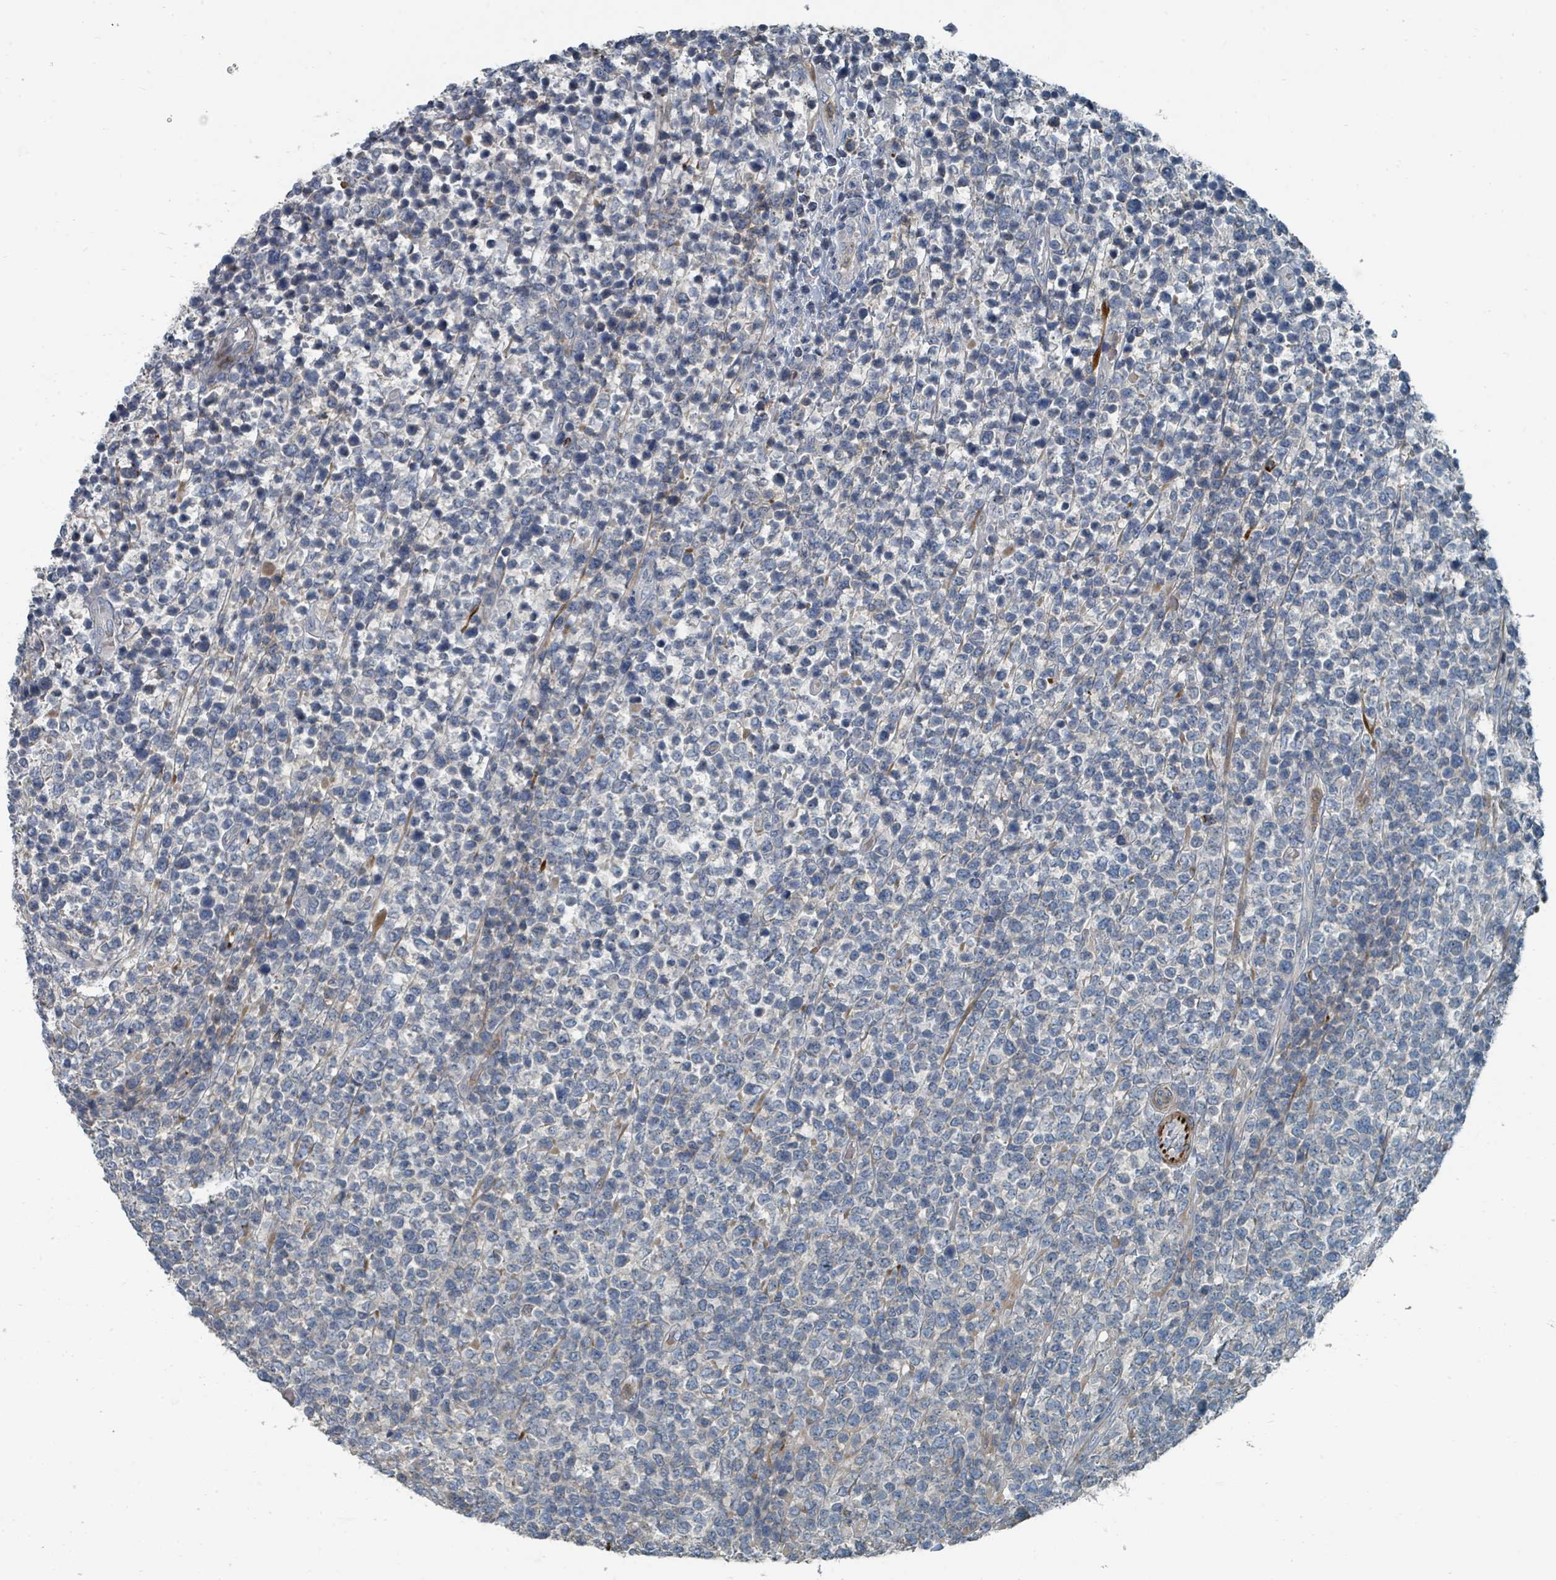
{"staining": {"intensity": "negative", "quantity": "none", "location": "none"}, "tissue": "lymphoma", "cell_type": "Tumor cells", "image_type": "cancer", "snomed": [{"axis": "morphology", "description": "Malignant lymphoma, non-Hodgkin's type, High grade"}, {"axis": "topography", "description": "Soft tissue"}], "caption": "Human malignant lymphoma, non-Hodgkin's type (high-grade) stained for a protein using IHC displays no expression in tumor cells.", "gene": "SLC44A5", "patient": {"sex": "female", "age": 56}}